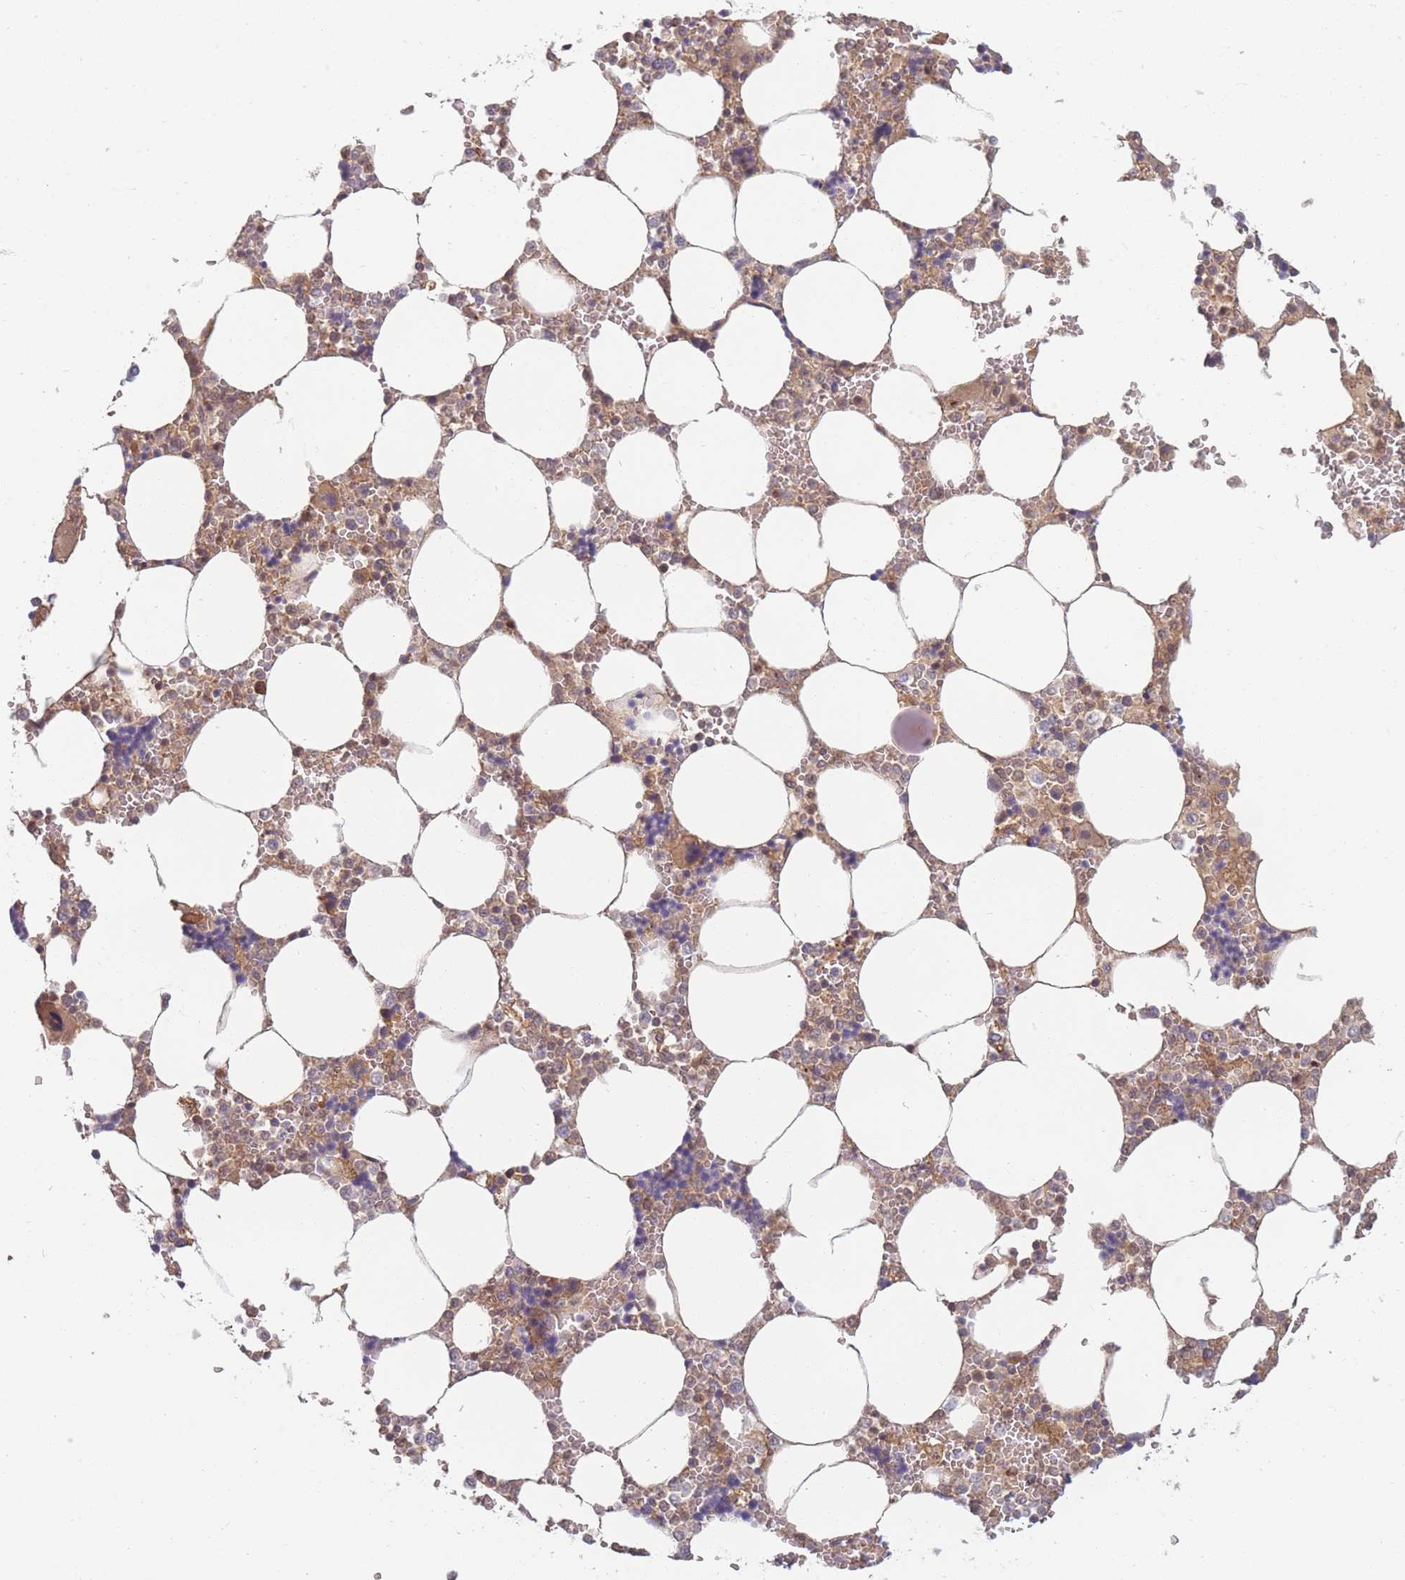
{"staining": {"intensity": "moderate", "quantity": "25%-75%", "location": "cytoplasmic/membranous"}, "tissue": "bone marrow", "cell_type": "Hematopoietic cells", "image_type": "normal", "snomed": [{"axis": "morphology", "description": "Normal tissue, NOS"}, {"axis": "topography", "description": "Bone marrow"}], "caption": "Immunohistochemical staining of normal bone marrow displays medium levels of moderate cytoplasmic/membranous expression in approximately 25%-75% of hematopoietic cells. (DAB (3,3'-diaminobenzidine) IHC with brightfield microscopy, high magnification).", "gene": "FAM153A", "patient": {"sex": "male", "age": 64}}